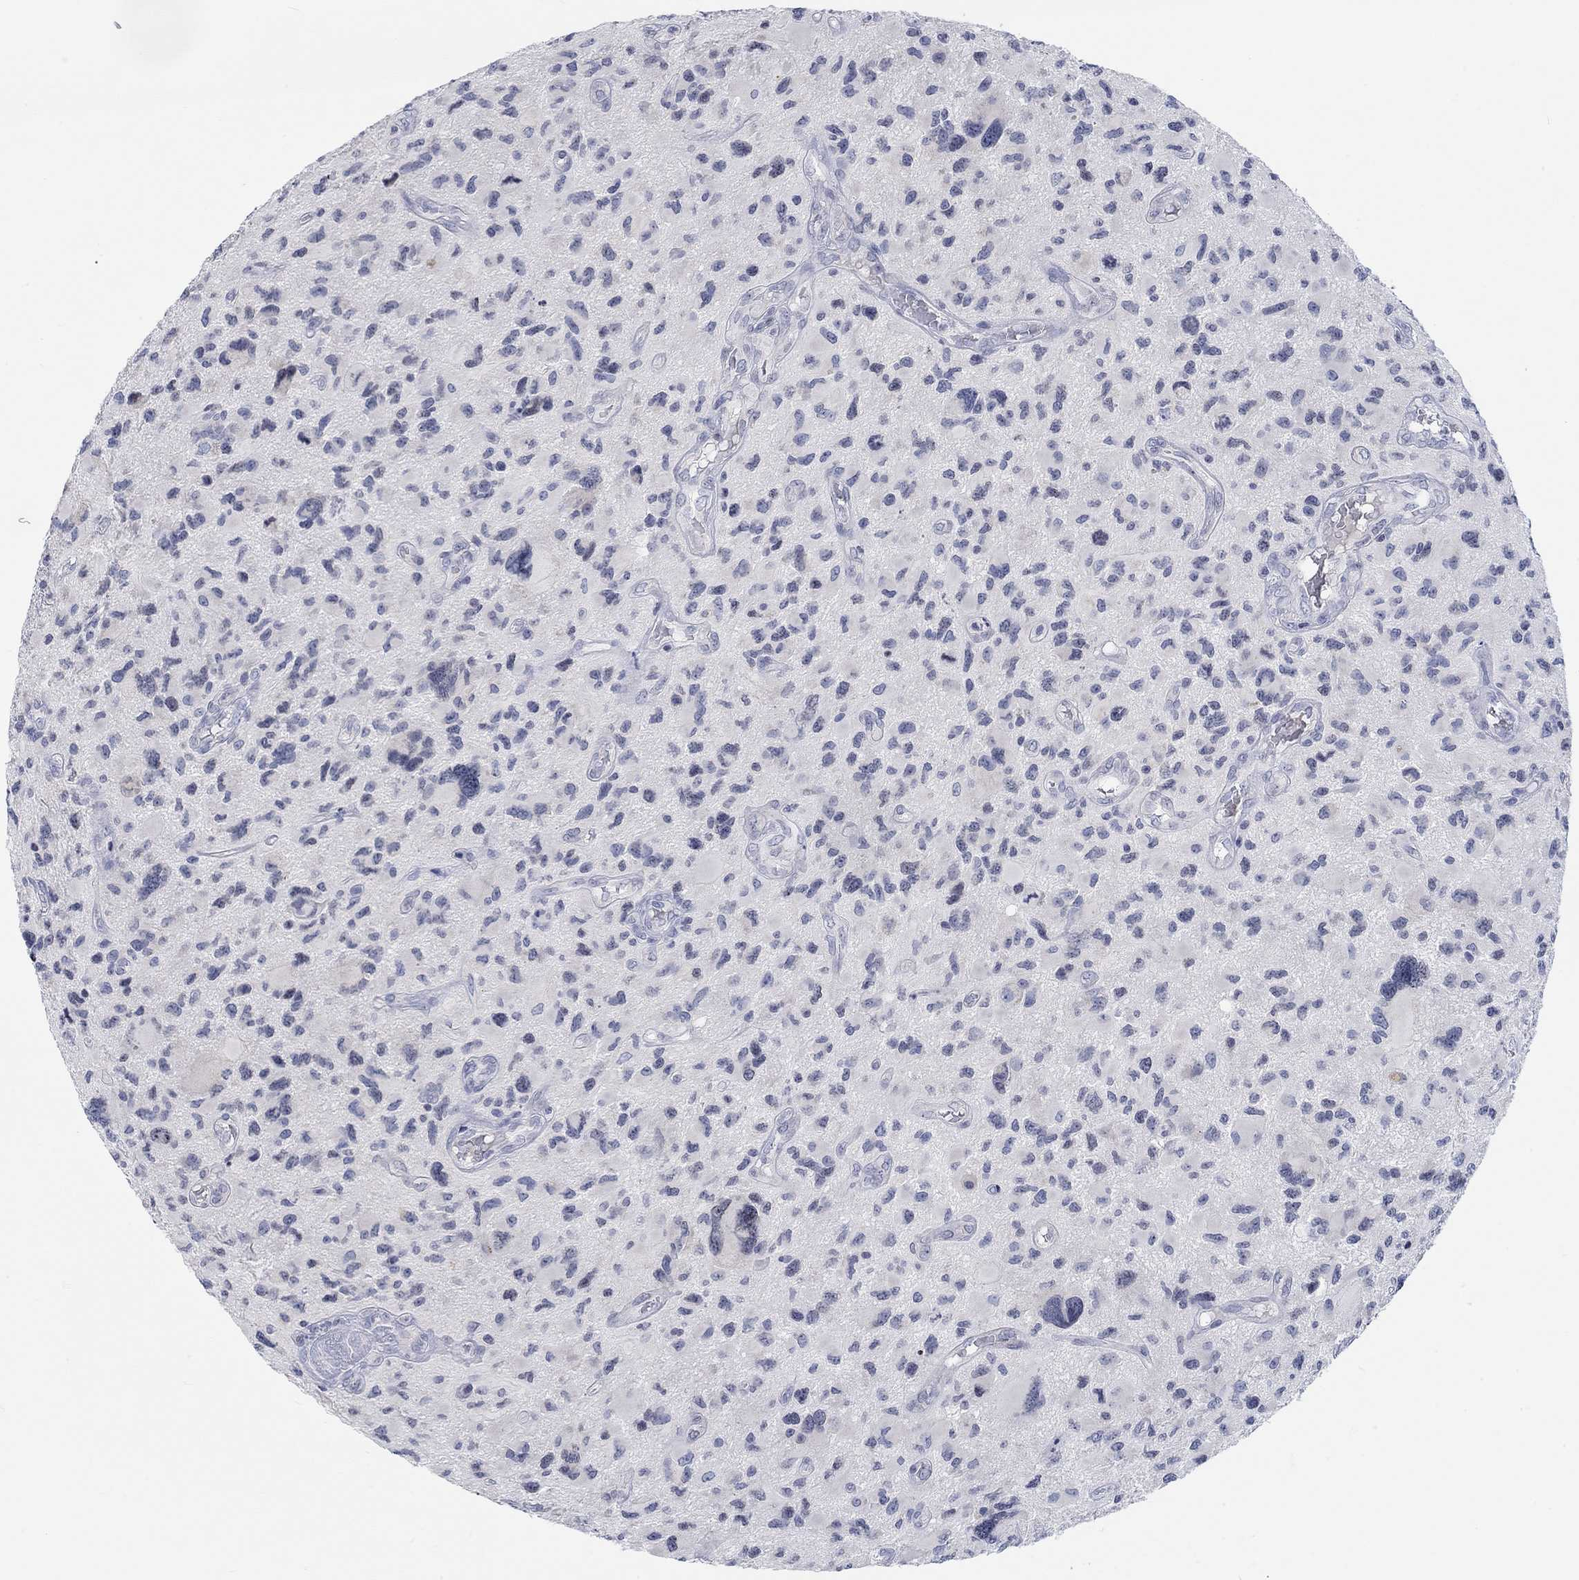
{"staining": {"intensity": "negative", "quantity": "none", "location": "none"}, "tissue": "glioma", "cell_type": "Tumor cells", "image_type": "cancer", "snomed": [{"axis": "morphology", "description": "Glioma, malignant, NOS"}, {"axis": "morphology", "description": "Glioma, malignant, High grade"}, {"axis": "topography", "description": "Brain"}], "caption": "Immunohistochemistry (IHC) histopathology image of neoplastic tissue: human malignant glioma (high-grade) stained with DAB (3,3'-diaminobenzidine) reveals no significant protein positivity in tumor cells.", "gene": "ATP6V1E2", "patient": {"sex": "female", "age": 71}}